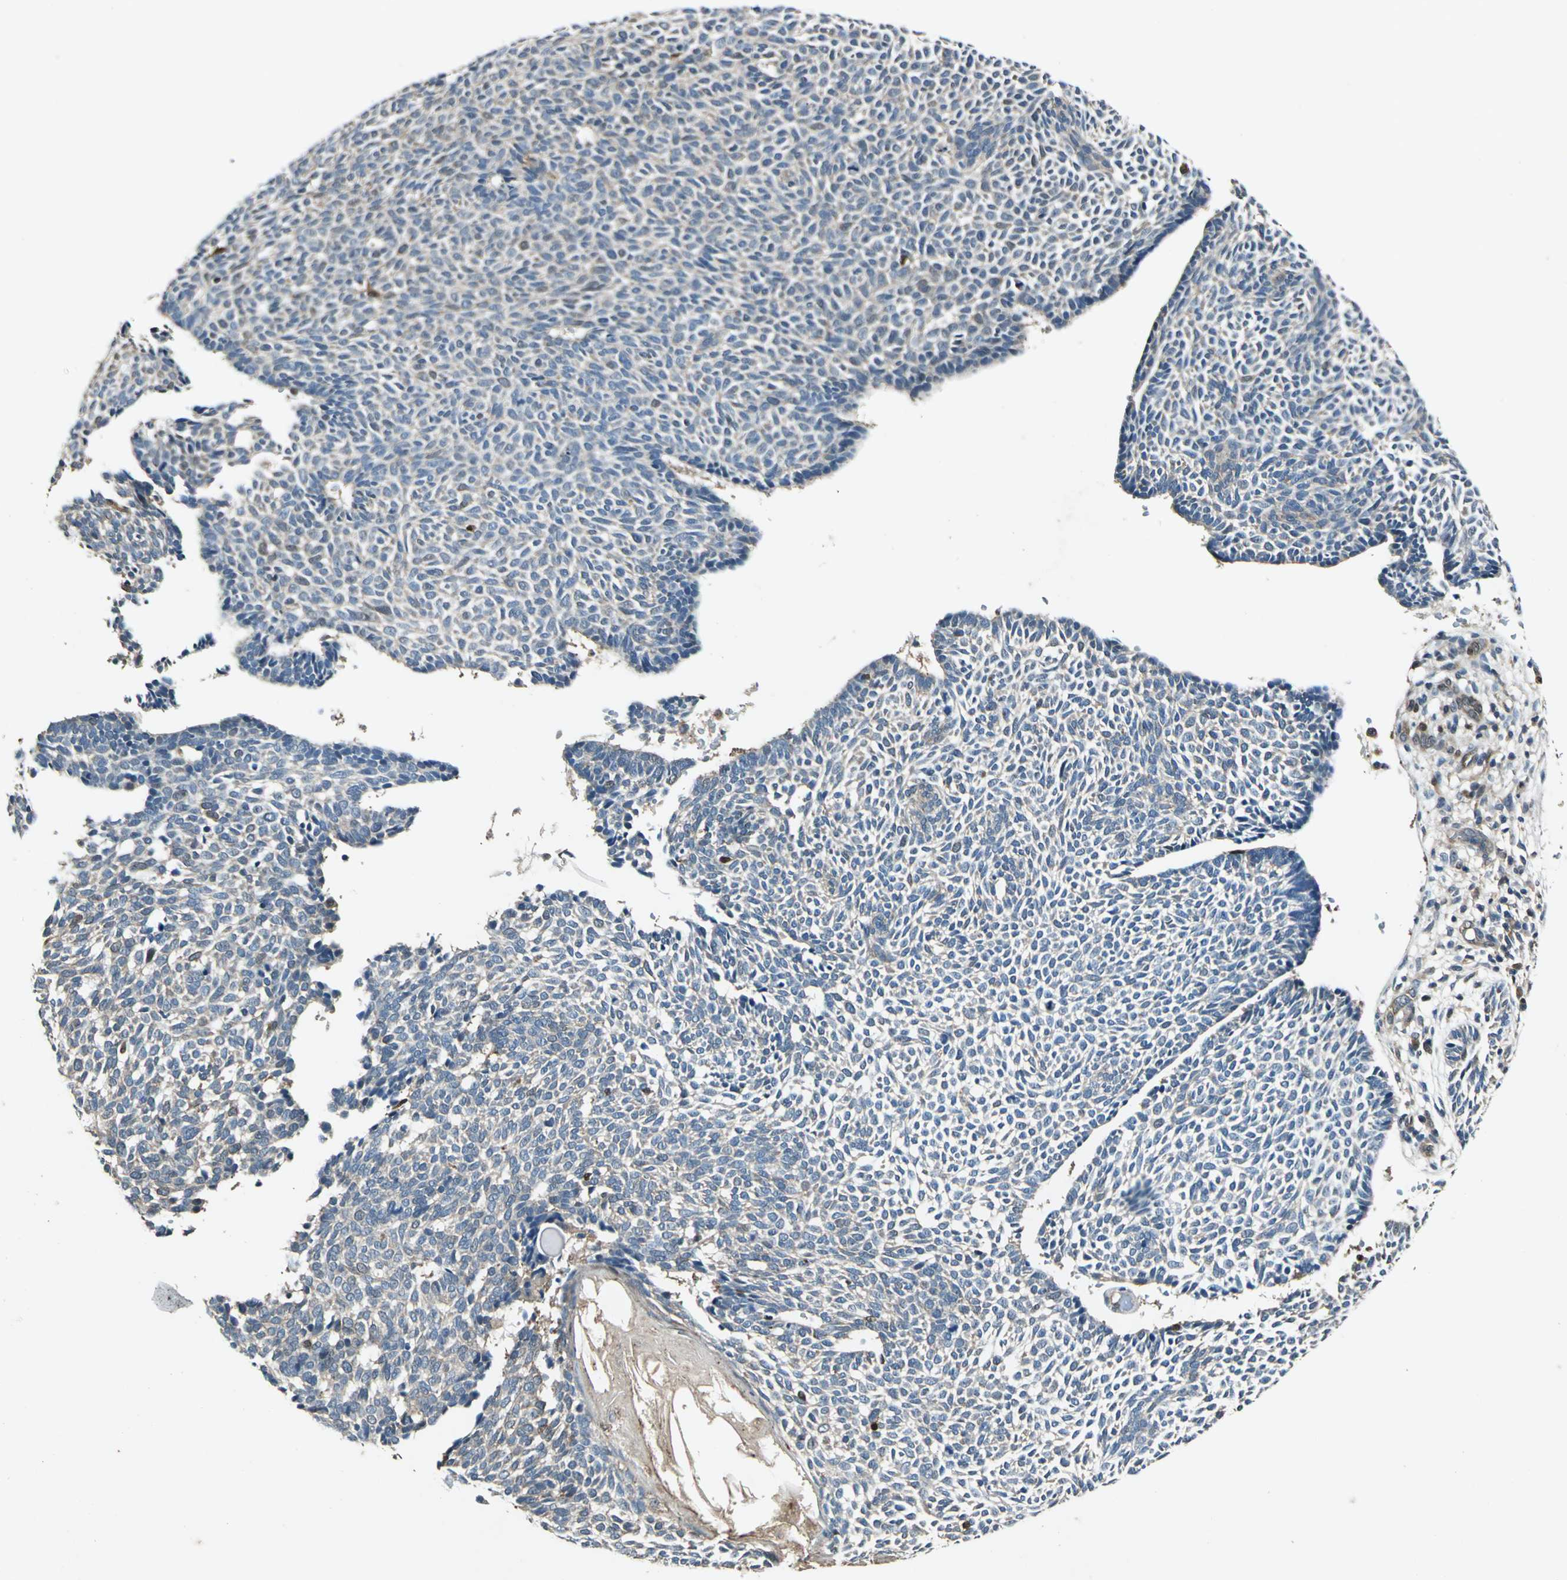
{"staining": {"intensity": "weak", "quantity": ">75%", "location": "cytoplasmic/membranous"}, "tissue": "skin cancer", "cell_type": "Tumor cells", "image_type": "cancer", "snomed": [{"axis": "morphology", "description": "Normal tissue, NOS"}, {"axis": "morphology", "description": "Basal cell carcinoma"}, {"axis": "topography", "description": "Skin"}], "caption": "Immunohistochemistry (IHC) (DAB) staining of human skin cancer (basal cell carcinoma) reveals weak cytoplasmic/membranous protein expression in approximately >75% of tumor cells. The staining was performed using DAB (3,3'-diaminobenzidine) to visualize the protein expression in brown, while the nuclei were stained in blue with hematoxylin (Magnification: 20x).", "gene": "RRM2B", "patient": {"sex": "male", "age": 87}}